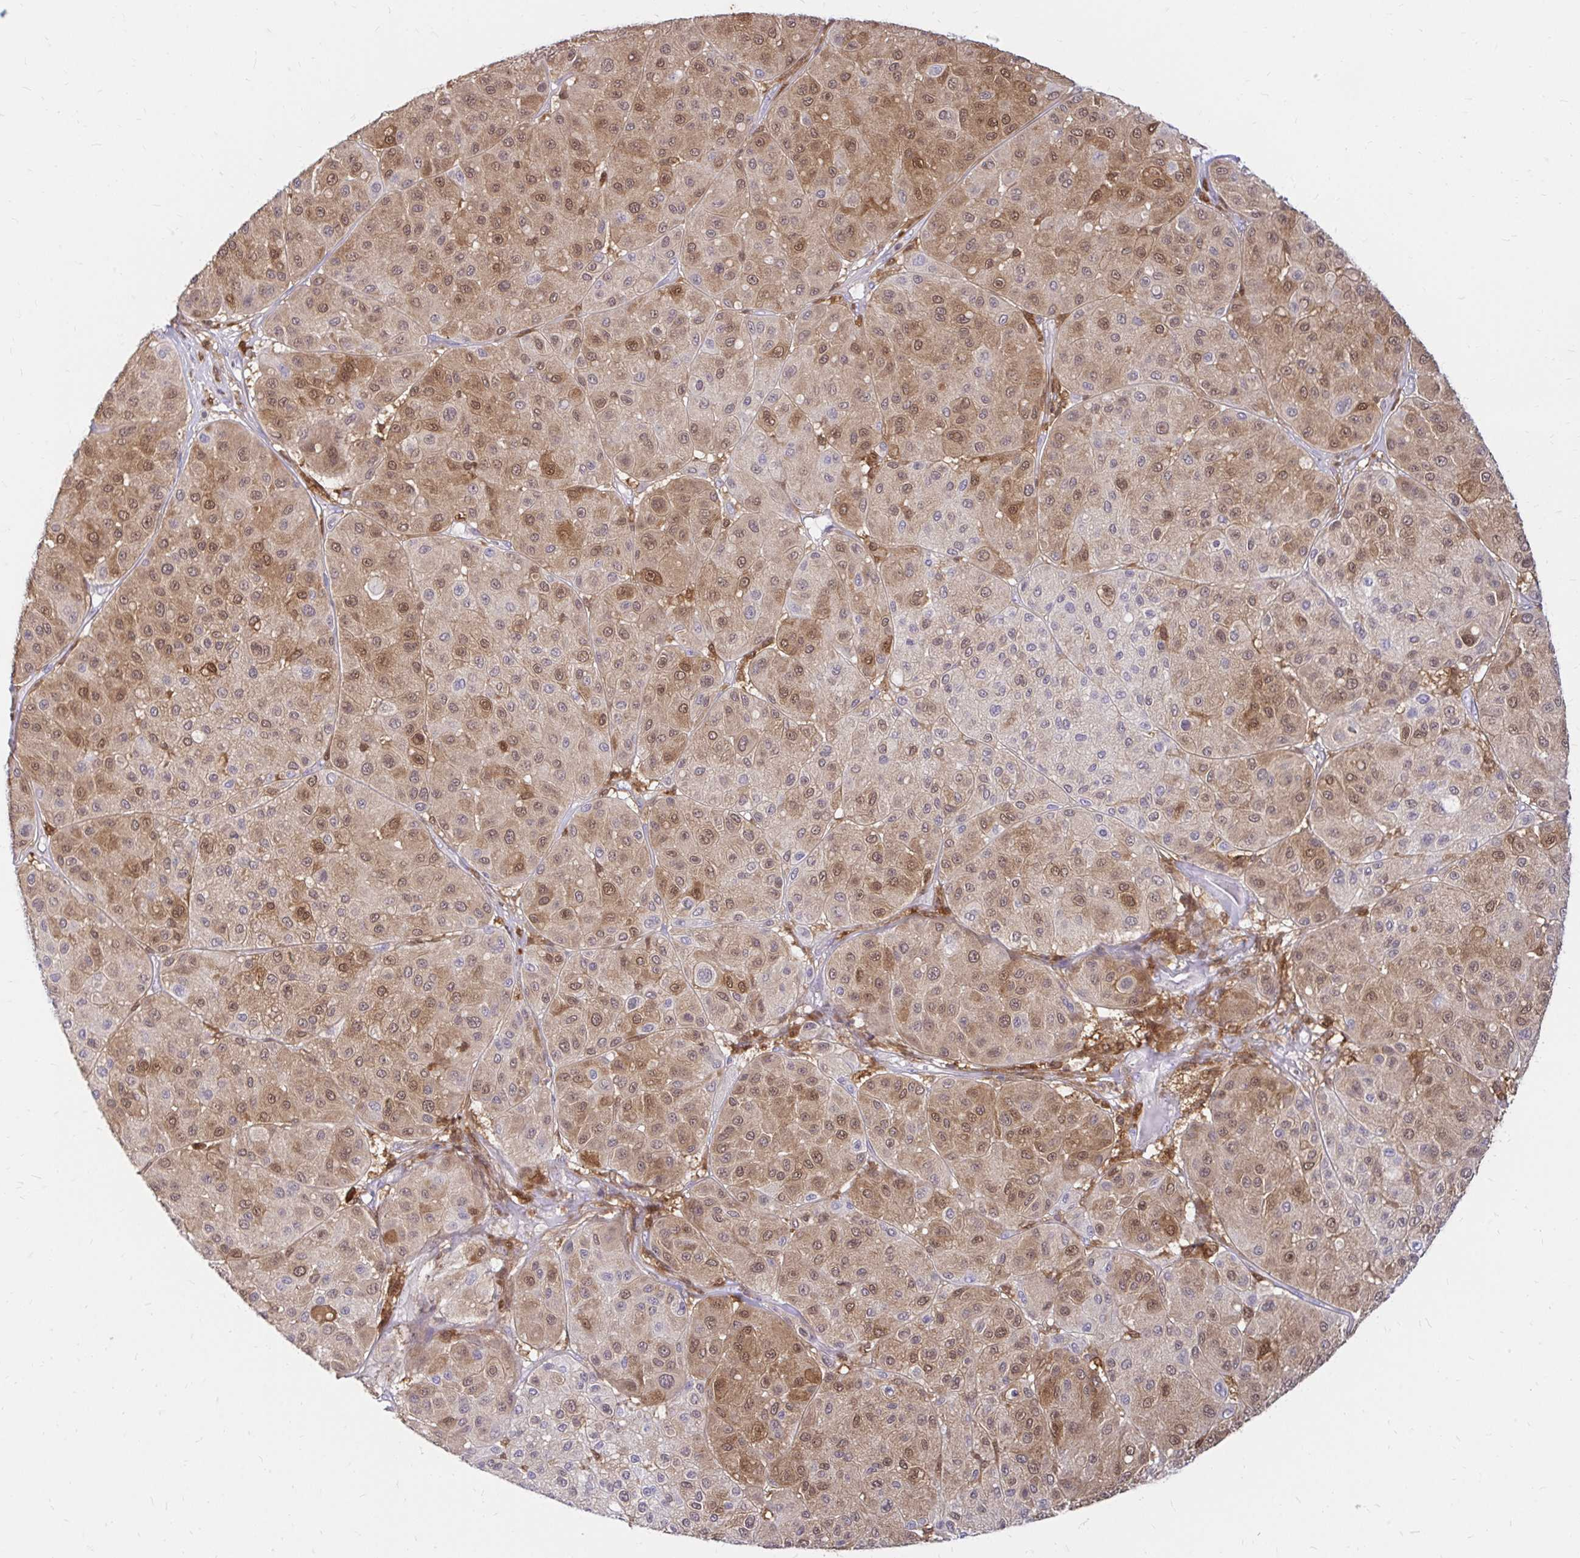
{"staining": {"intensity": "moderate", "quantity": ">75%", "location": "cytoplasmic/membranous,nuclear"}, "tissue": "melanoma", "cell_type": "Tumor cells", "image_type": "cancer", "snomed": [{"axis": "morphology", "description": "Malignant melanoma, Metastatic site"}, {"axis": "topography", "description": "Smooth muscle"}], "caption": "Moderate cytoplasmic/membranous and nuclear protein expression is identified in about >75% of tumor cells in melanoma.", "gene": "PYCARD", "patient": {"sex": "male", "age": 41}}